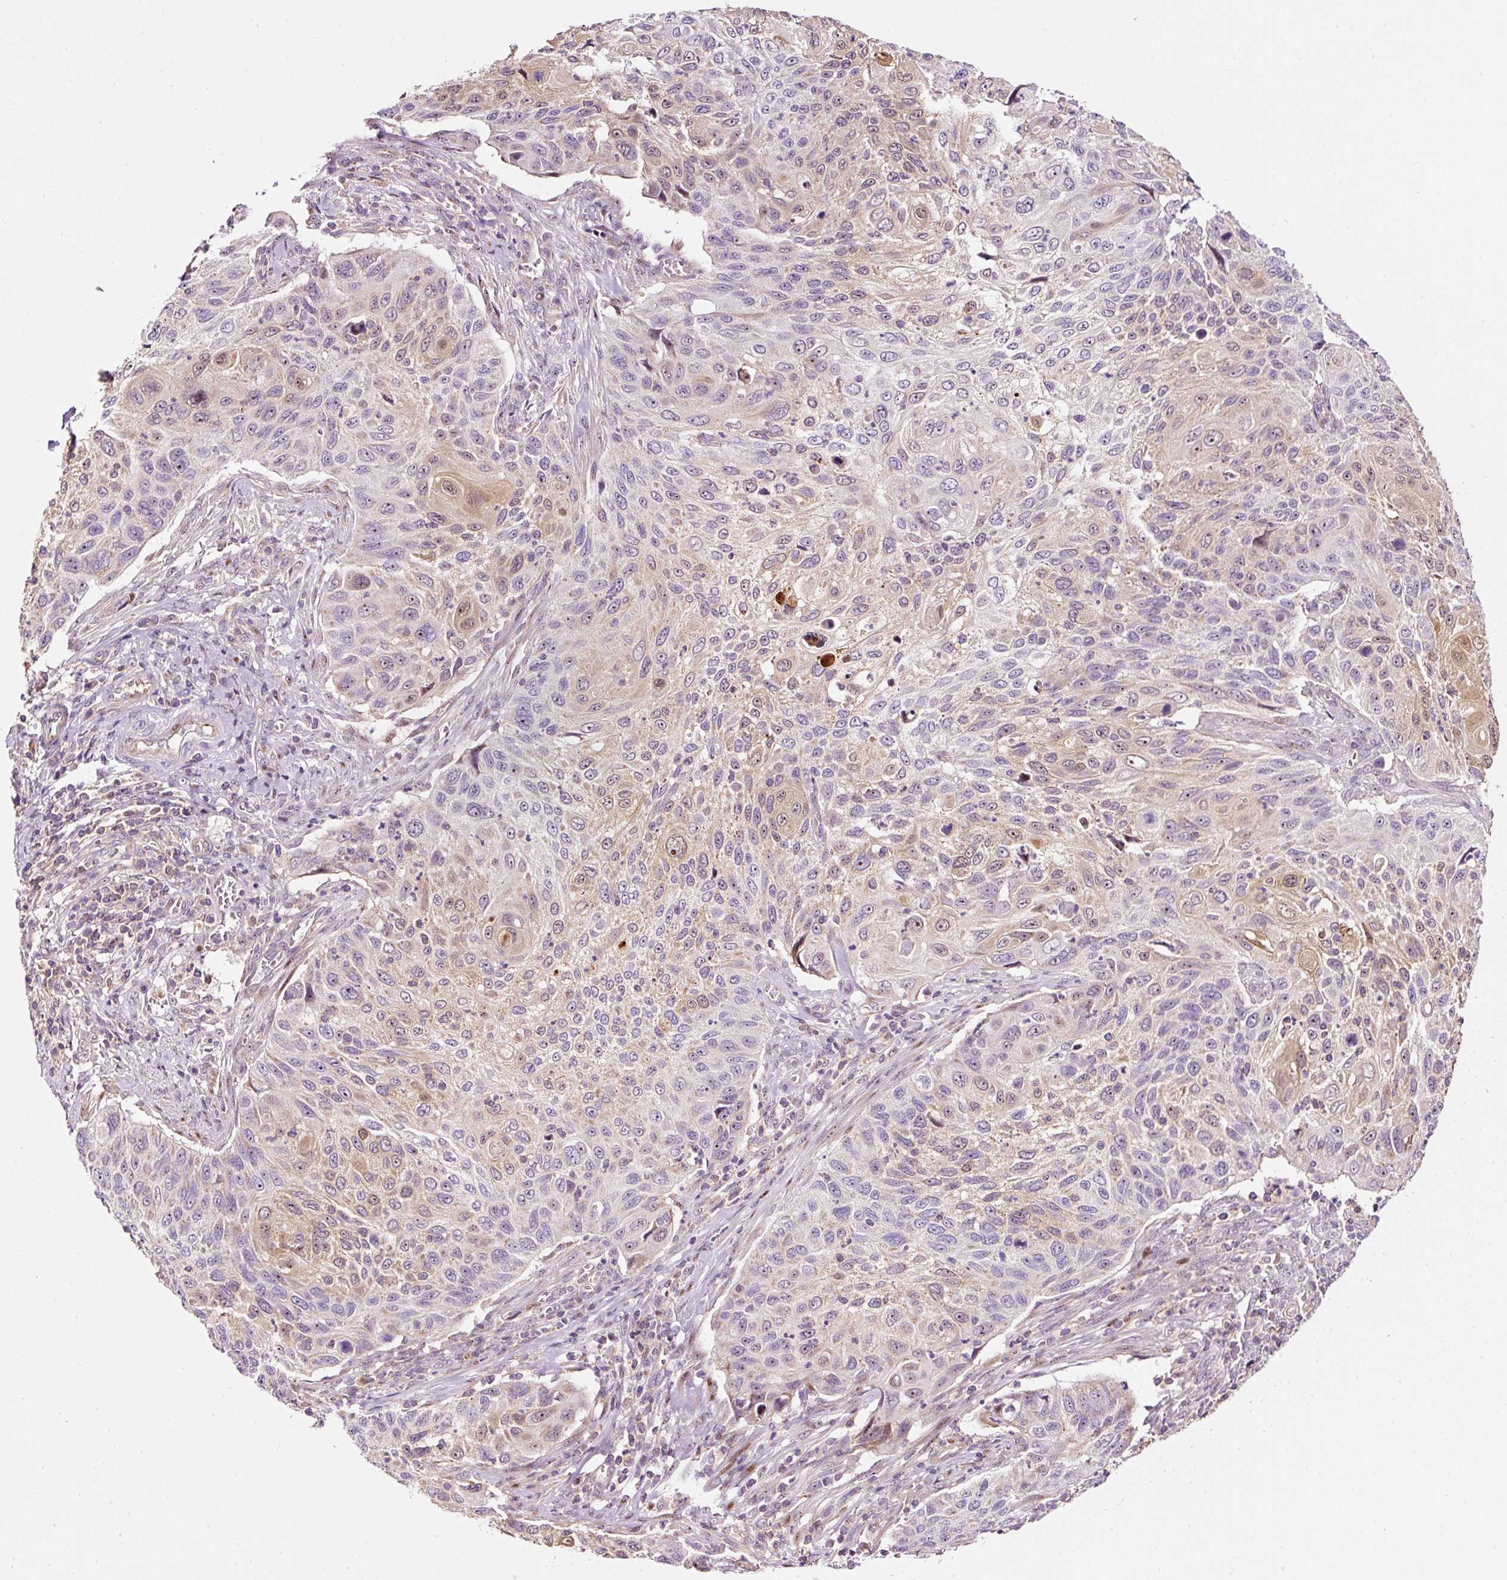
{"staining": {"intensity": "moderate", "quantity": "<25%", "location": "cytoplasmic/membranous,nuclear"}, "tissue": "cervical cancer", "cell_type": "Tumor cells", "image_type": "cancer", "snomed": [{"axis": "morphology", "description": "Squamous cell carcinoma, NOS"}, {"axis": "topography", "description": "Cervix"}], "caption": "Protein expression by IHC reveals moderate cytoplasmic/membranous and nuclear expression in approximately <25% of tumor cells in squamous cell carcinoma (cervical). The protein is stained brown, and the nuclei are stained in blue (DAB (3,3'-diaminobenzidine) IHC with brightfield microscopy, high magnification).", "gene": "BOLA3", "patient": {"sex": "female", "age": 70}}